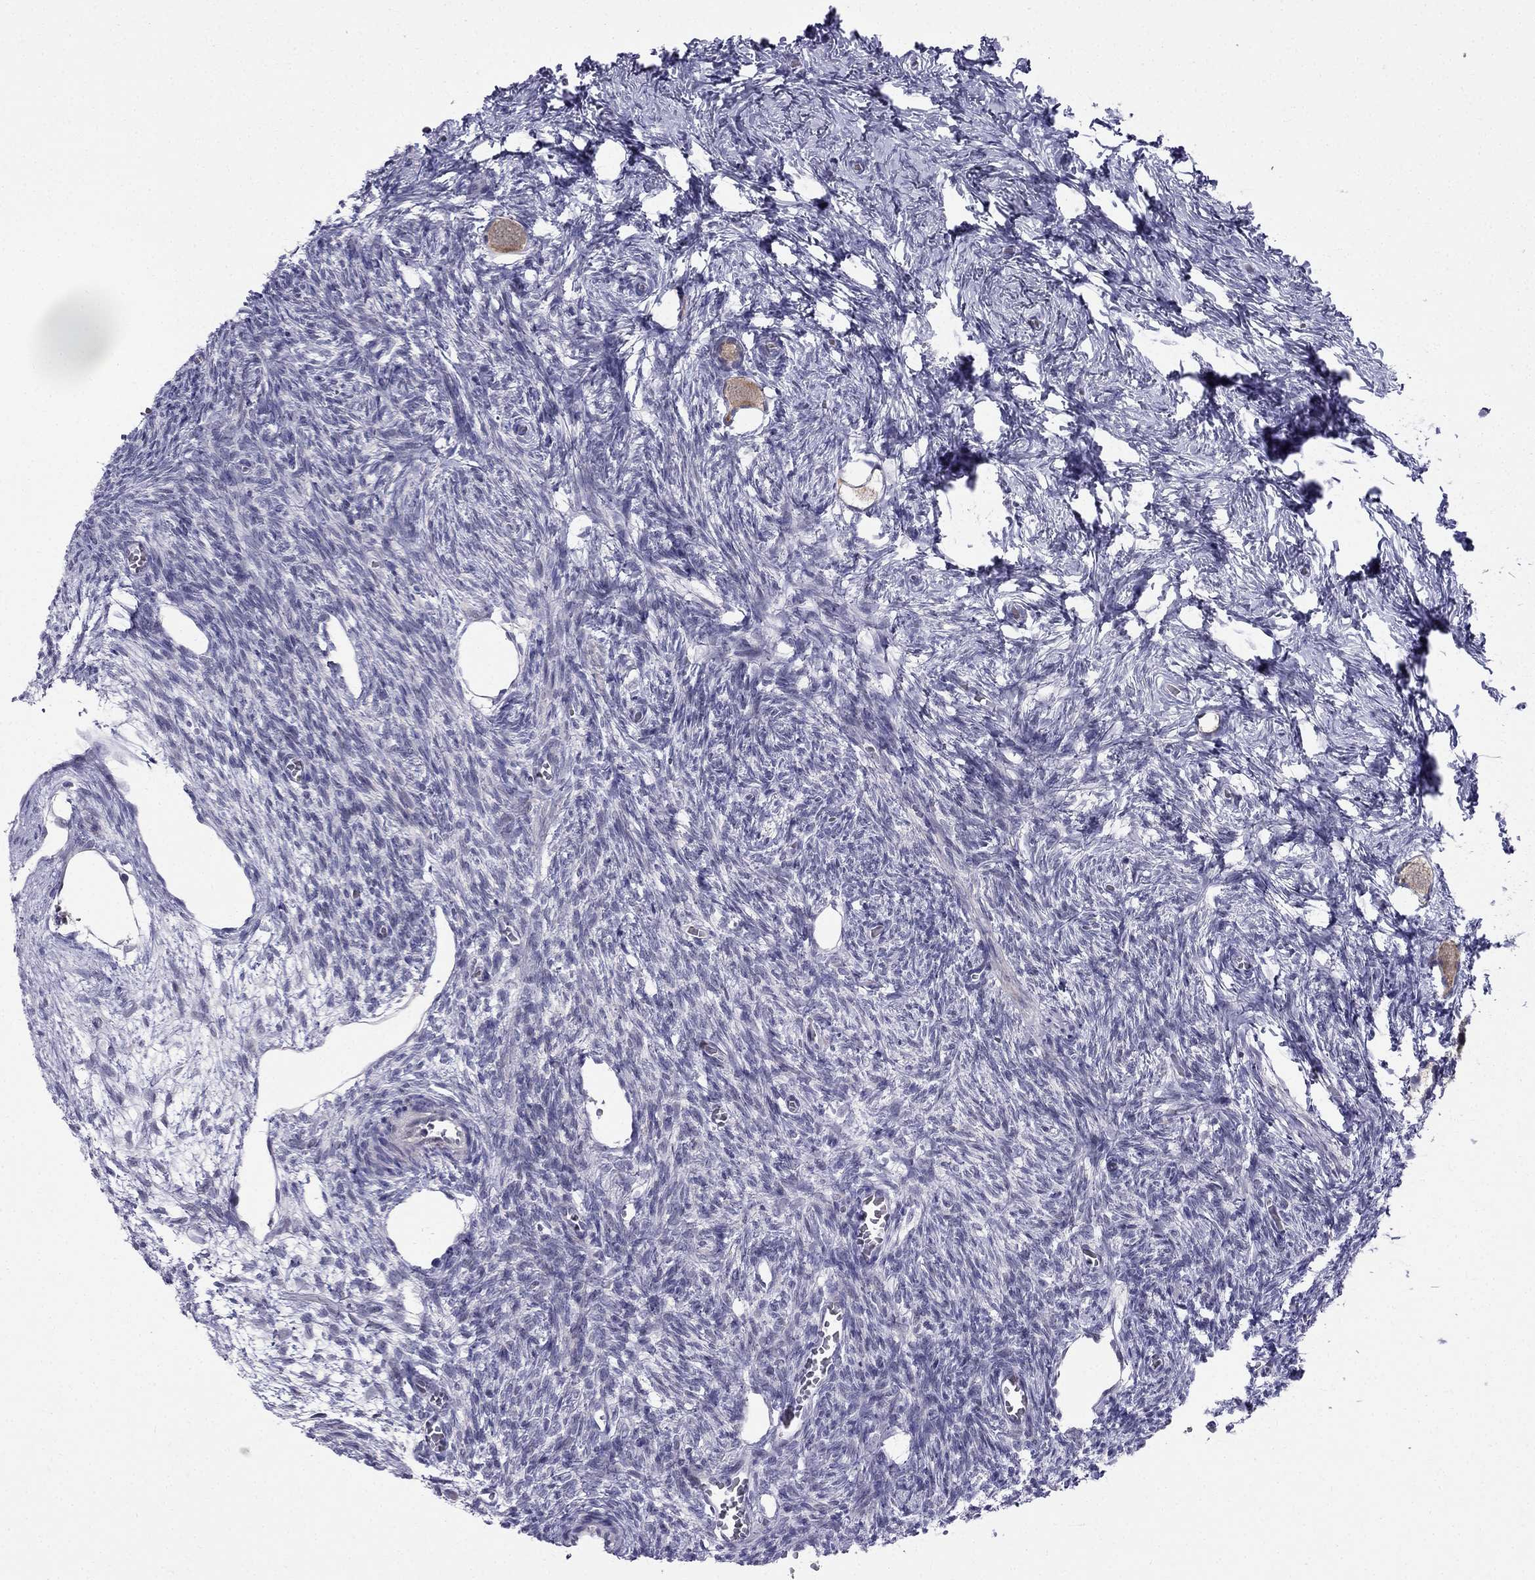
{"staining": {"intensity": "moderate", "quantity": ">75%", "location": "cytoplasmic/membranous"}, "tissue": "ovary", "cell_type": "Follicle cells", "image_type": "normal", "snomed": [{"axis": "morphology", "description": "Normal tissue, NOS"}, {"axis": "topography", "description": "Ovary"}], "caption": "Immunohistochemistry (IHC) histopathology image of benign ovary: human ovary stained using IHC exhibits medium levels of moderate protein expression localized specifically in the cytoplasmic/membranous of follicle cells, appearing as a cytoplasmic/membranous brown color.", "gene": "BAG5", "patient": {"sex": "female", "age": 27}}